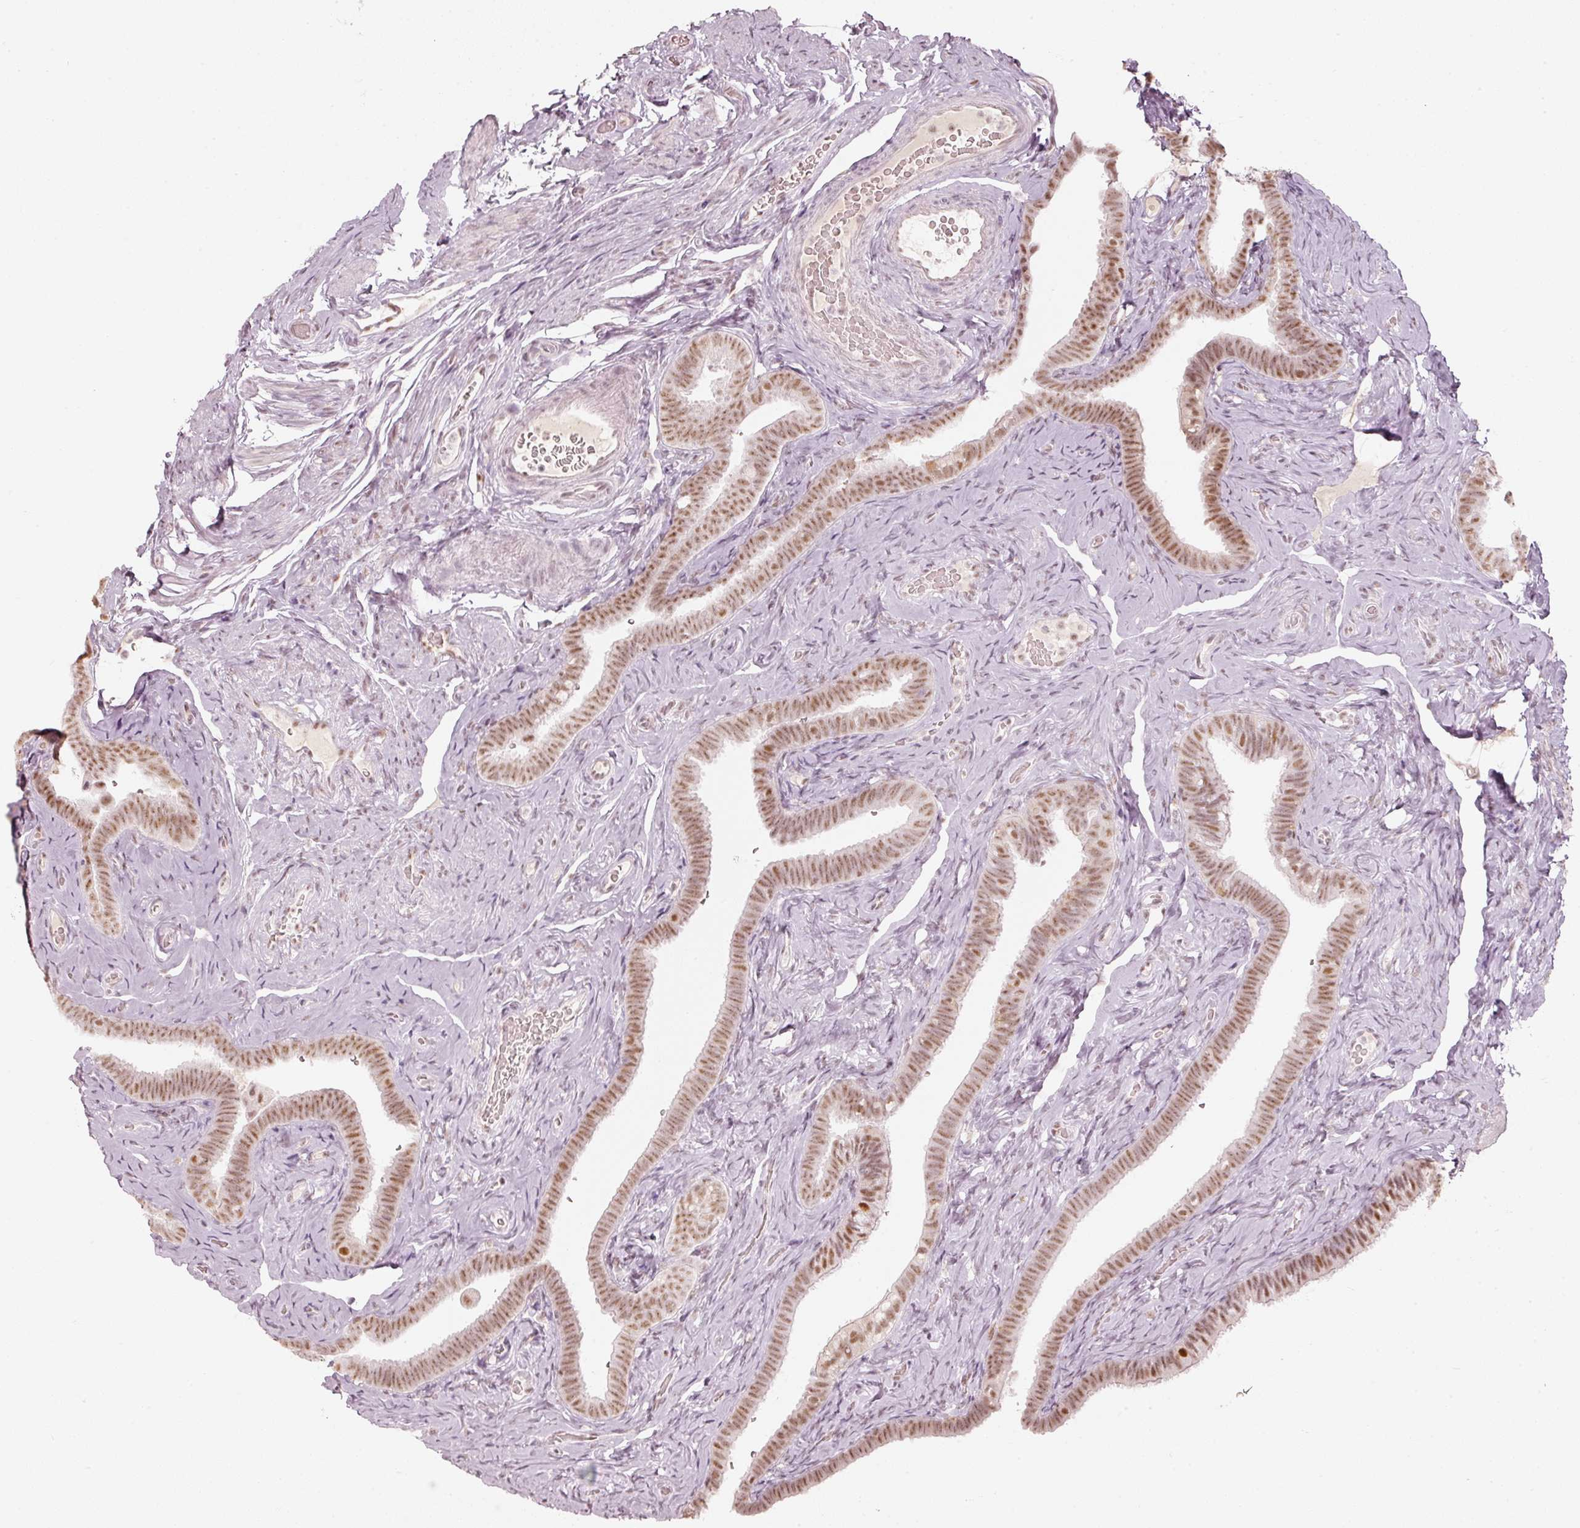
{"staining": {"intensity": "moderate", "quantity": ">75%", "location": "nuclear"}, "tissue": "fallopian tube", "cell_type": "Glandular cells", "image_type": "normal", "snomed": [{"axis": "morphology", "description": "Normal tissue, NOS"}, {"axis": "topography", "description": "Fallopian tube"}], "caption": "This histopathology image shows IHC staining of unremarkable fallopian tube, with medium moderate nuclear expression in approximately >75% of glandular cells.", "gene": "PPP1R10", "patient": {"sex": "female", "age": 69}}